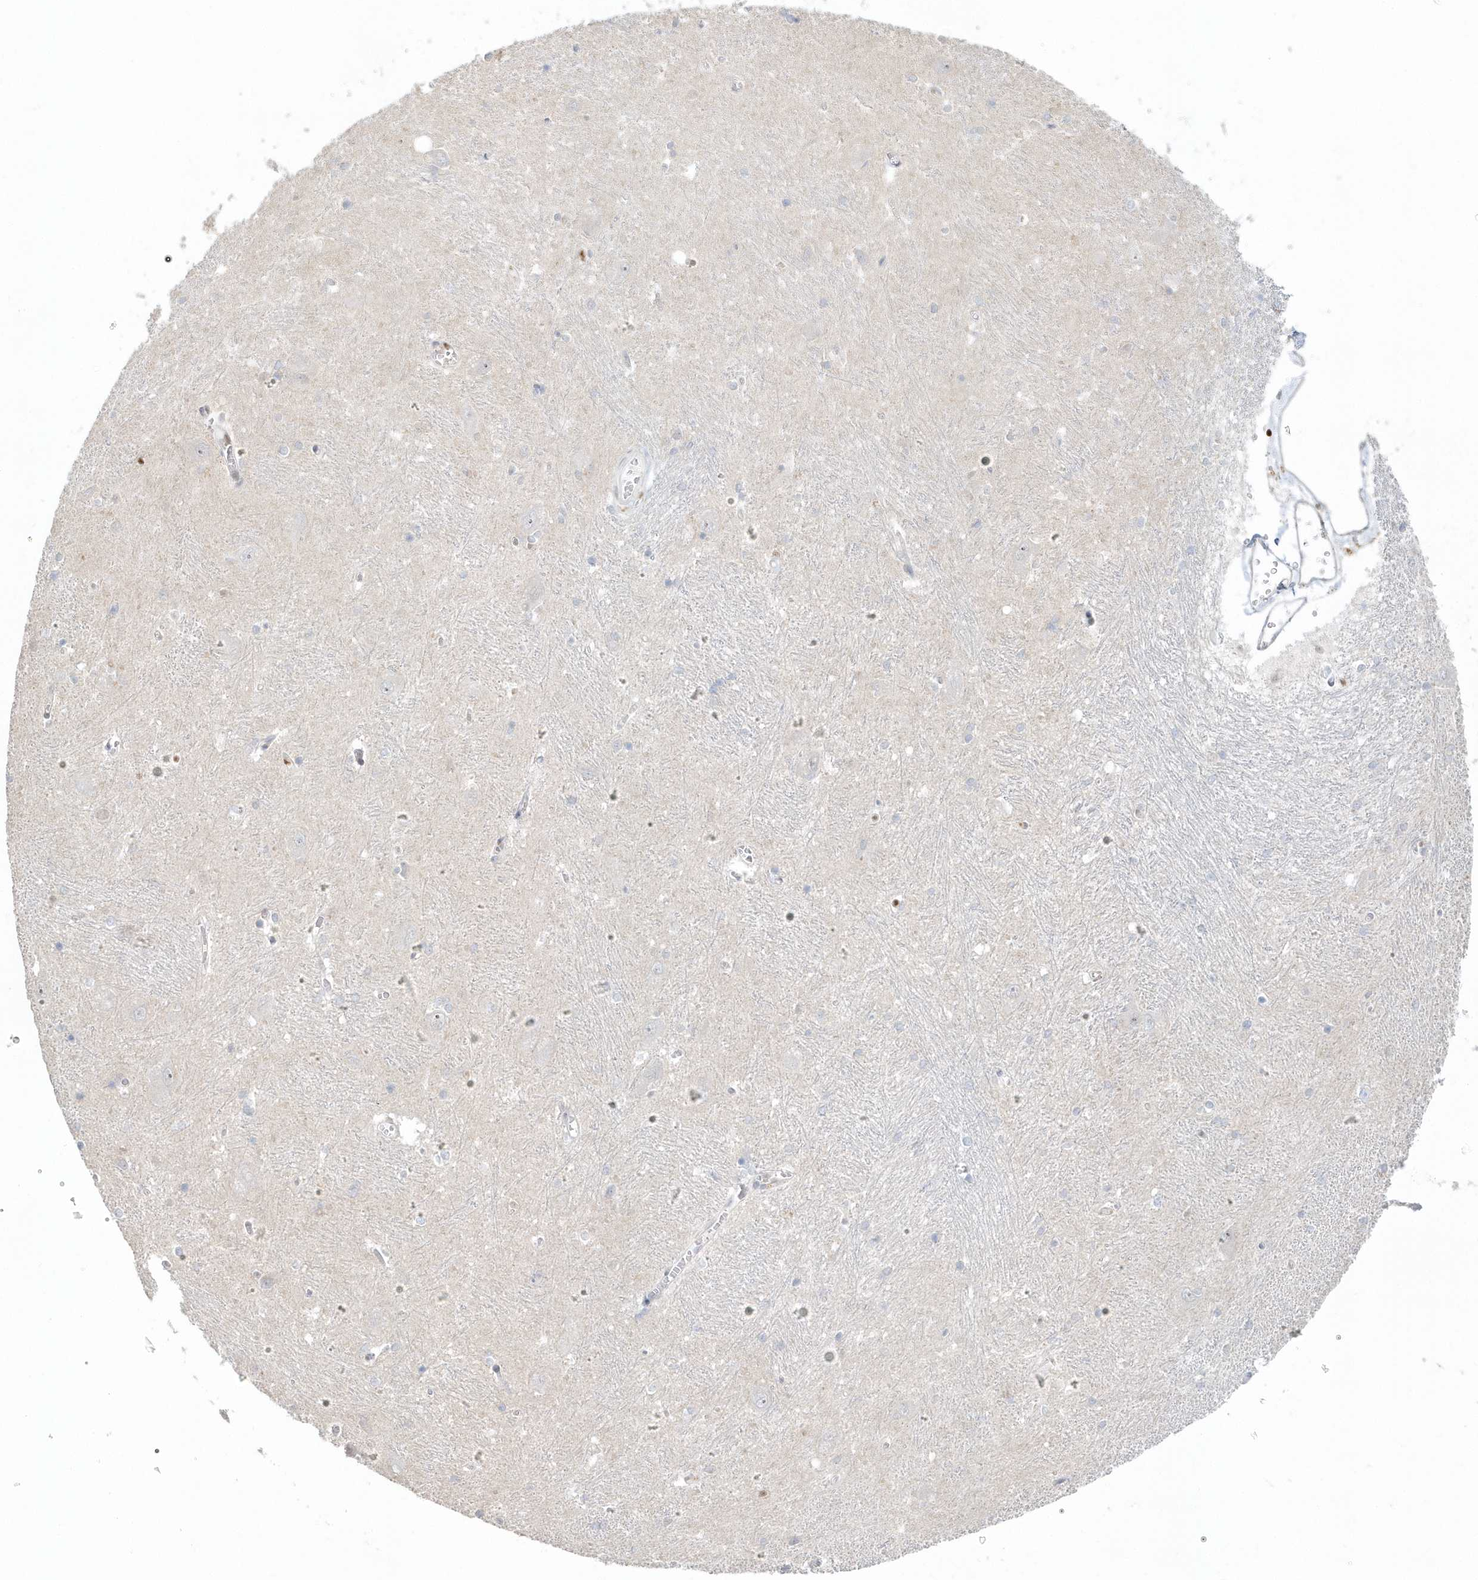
{"staining": {"intensity": "negative", "quantity": "none", "location": "none"}, "tissue": "caudate", "cell_type": "Glial cells", "image_type": "normal", "snomed": [{"axis": "morphology", "description": "Normal tissue, NOS"}, {"axis": "topography", "description": "Lateral ventricle wall"}], "caption": "DAB immunohistochemical staining of unremarkable human caudate reveals no significant staining in glial cells. (Stains: DAB immunohistochemistry (IHC) with hematoxylin counter stain, Microscopy: brightfield microscopy at high magnification).", "gene": "SUMO2", "patient": {"sex": "male", "age": 37}}